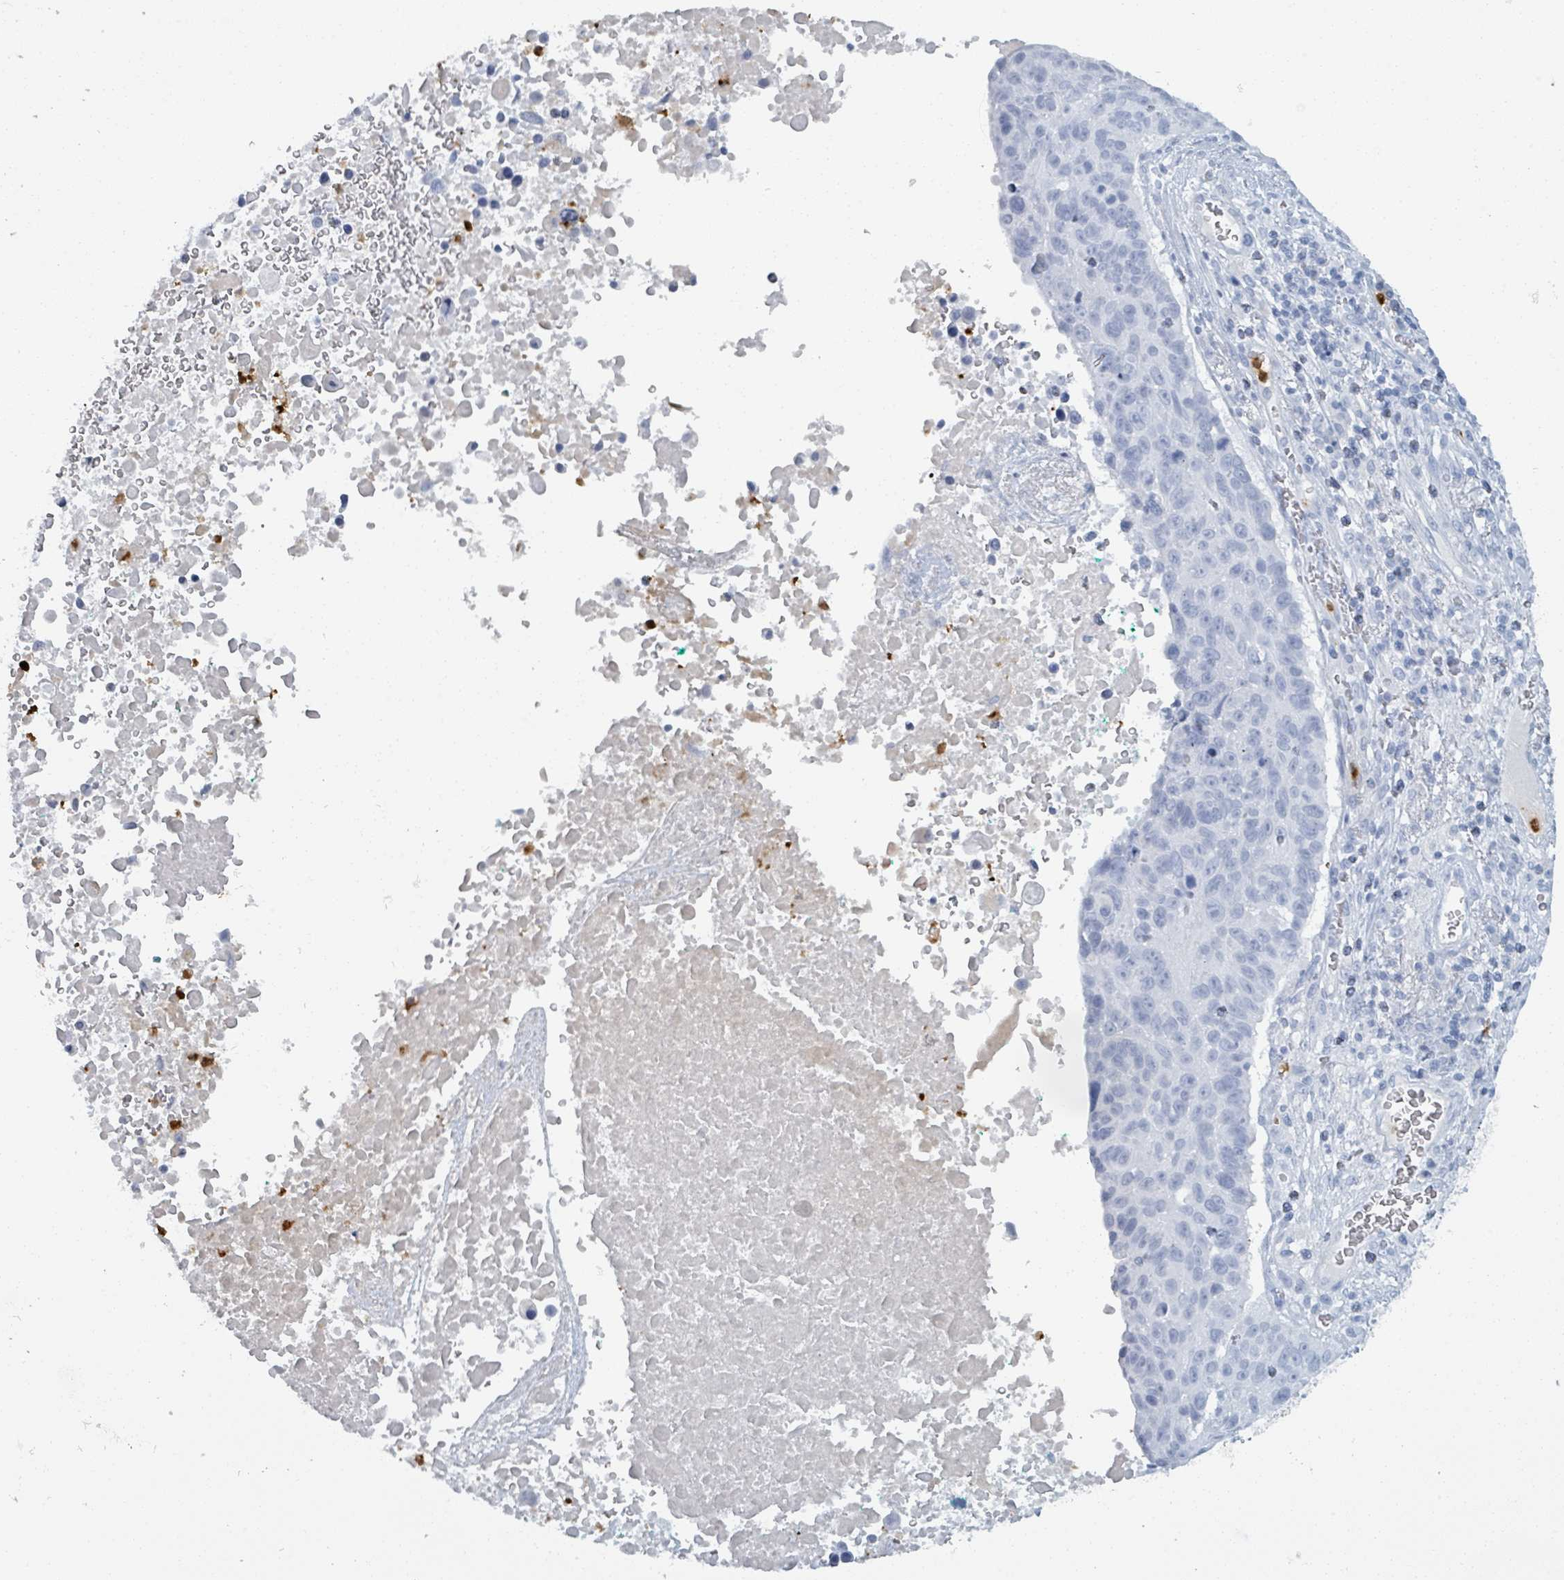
{"staining": {"intensity": "negative", "quantity": "none", "location": "none"}, "tissue": "lung cancer", "cell_type": "Tumor cells", "image_type": "cancer", "snomed": [{"axis": "morphology", "description": "Squamous cell carcinoma, NOS"}, {"axis": "topography", "description": "Lung"}], "caption": "Lung squamous cell carcinoma was stained to show a protein in brown. There is no significant positivity in tumor cells. Brightfield microscopy of immunohistochemistry stained with DAB (brown) and hematoxylin (blue), captured at high magnification.", "gene": "DEFA4", "patient": {"sex": "male", "age": 66}}